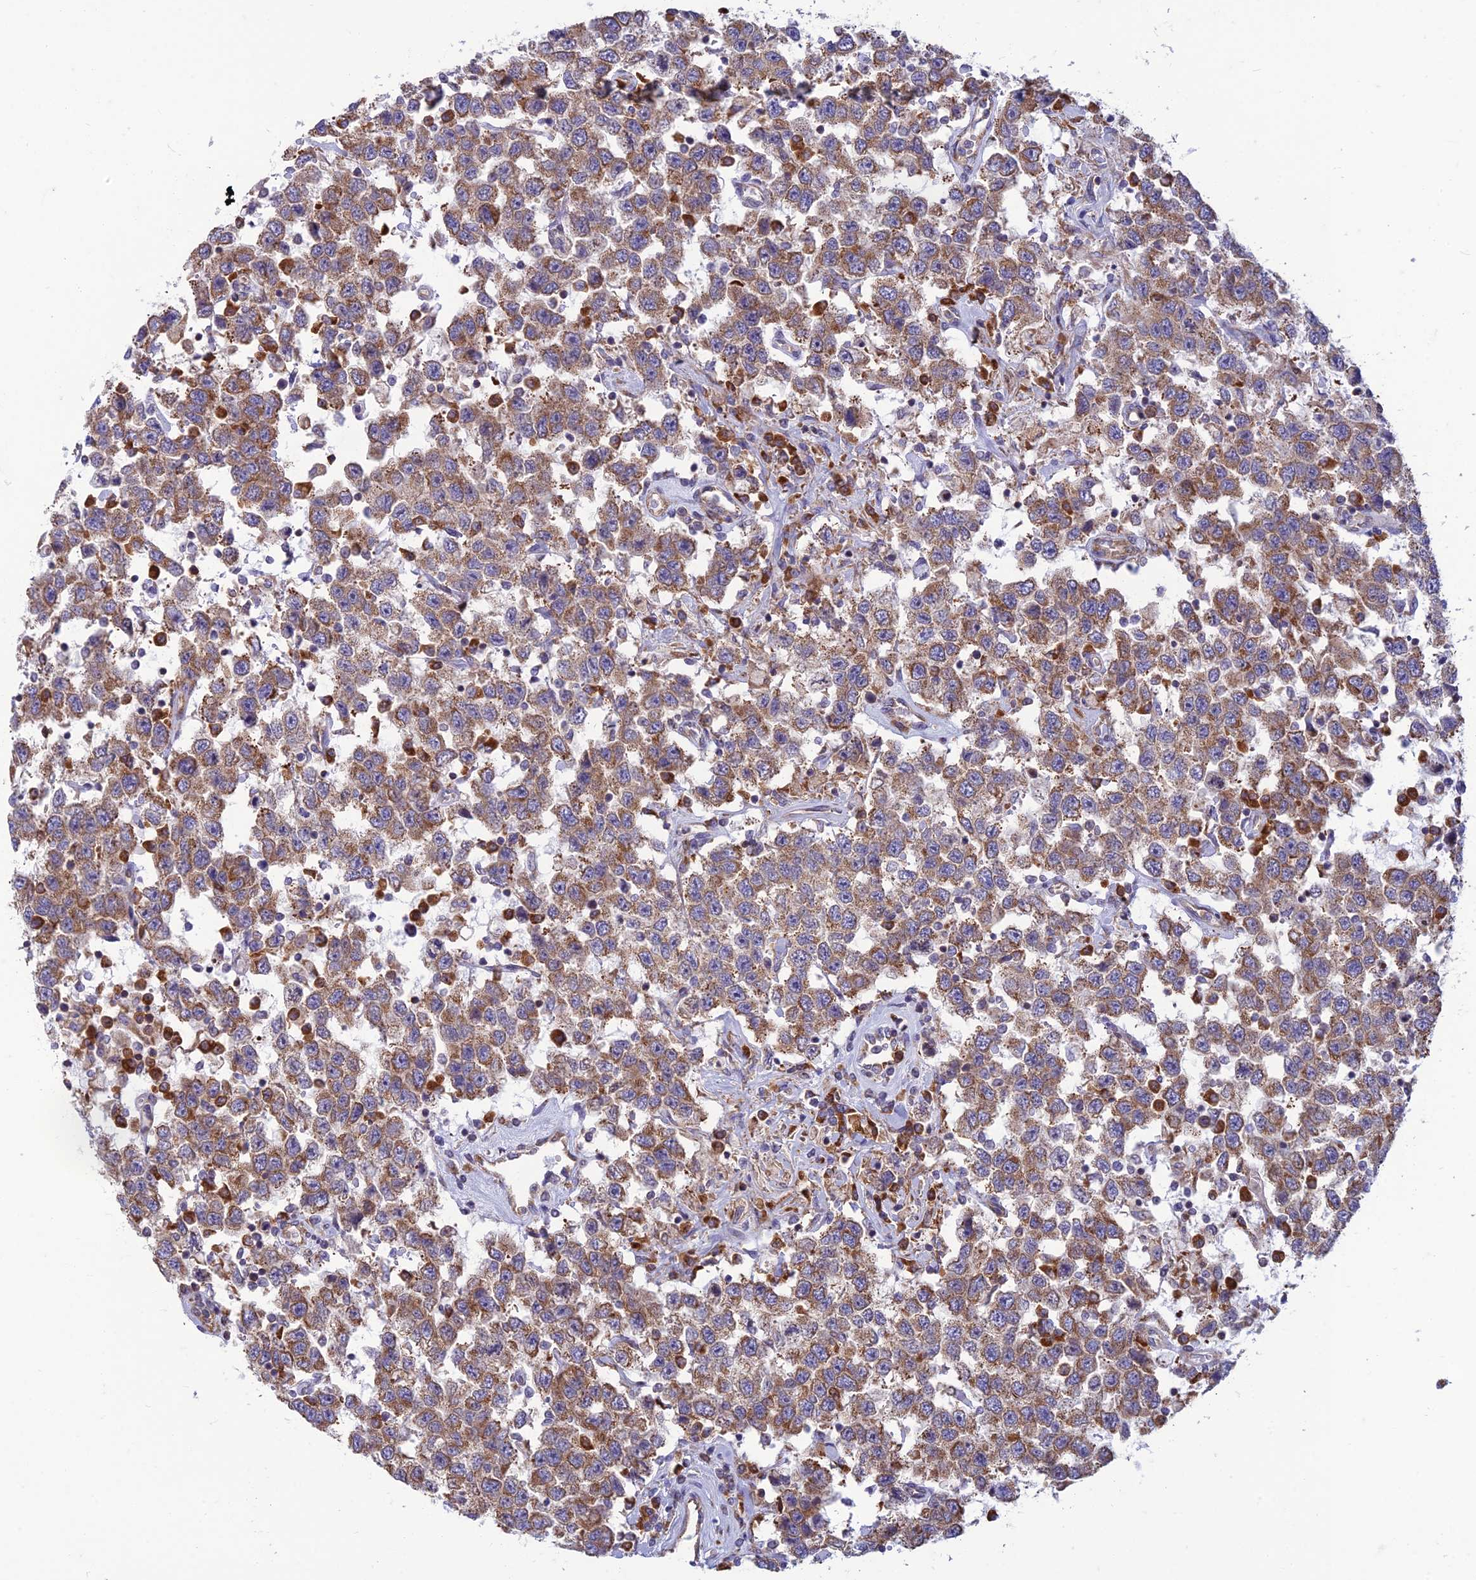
{"staining": {"intensity": "moderate", "quantity": ">75%", "location": "cytoplasmic/membranous"}, "tissue": "testis cancer", "cell_type": "Tumor cells", "image_type": "cancer", "snomed": [{"axis": "morphology", "description": "Seminoma, NOS"}, {"axis": "topography", "description": "Testis"}], "caption": "The histopathology image demonstrates staining of testis cancer (seminoma), revealing moderate cytoplasmic/membranous protein expression (brown color) within tumor cells.", "gene": "RPL17-C18orf32", "patient": {"sex": "male", "age": 41}}